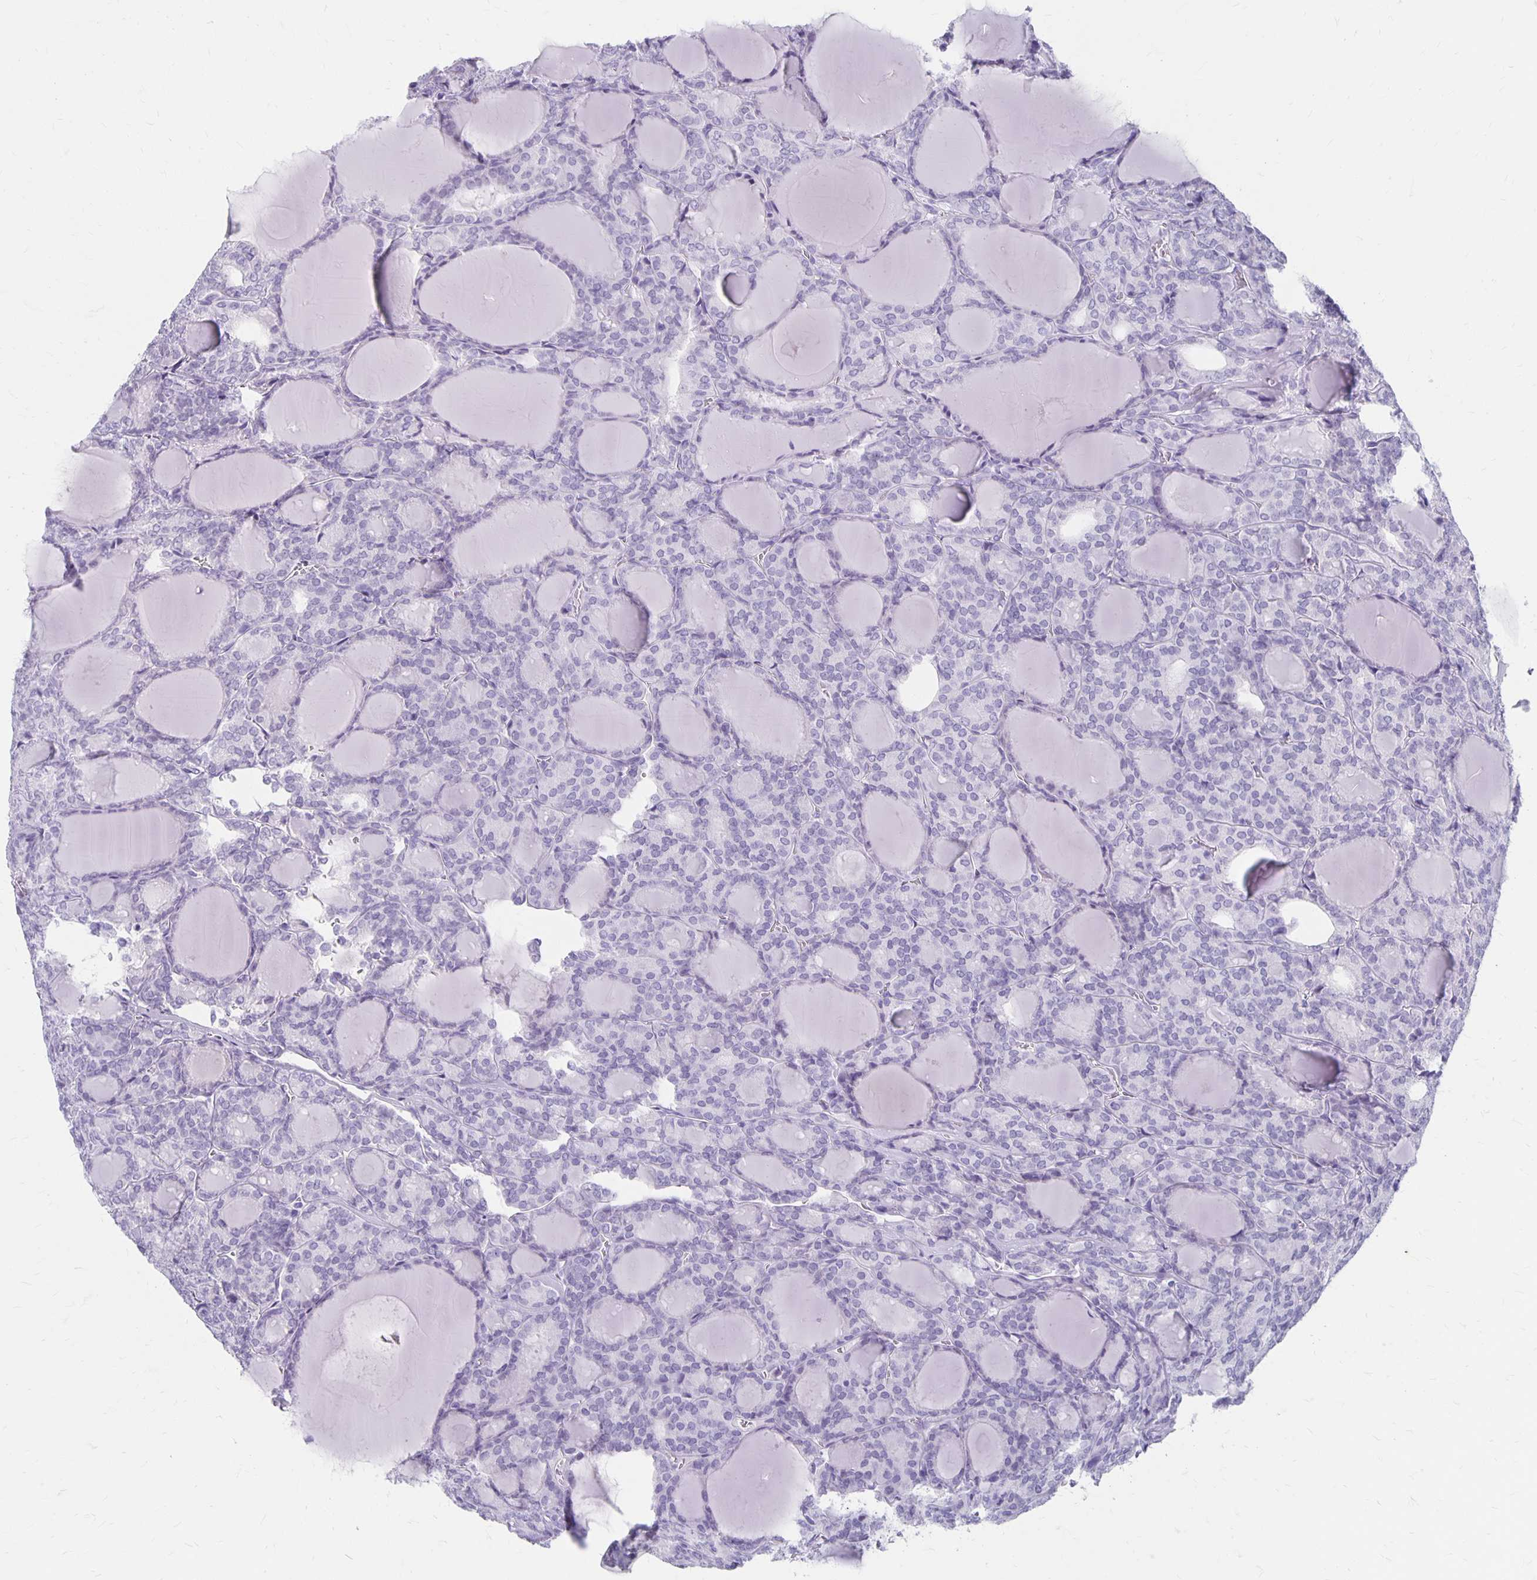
{"staining": {"intensity": "negative", "quantity": "none", "location": "none"}, "tissue": "thyroid cancer", "cell_type": "Tumor cells", "image_type": "cancer", "snomed": [{"axis": "morphology", "description": "Follicular adenoma carcinoma, NOS"}, {"axis": "topography", "description": "Thyroid gland"}], "caption": "Tumor cells show no significant protein positivity in thyroid follicular adenoma carcinoma.", "gene": "MAGEC2", "patient": {"sex": "male", "age": 74}}